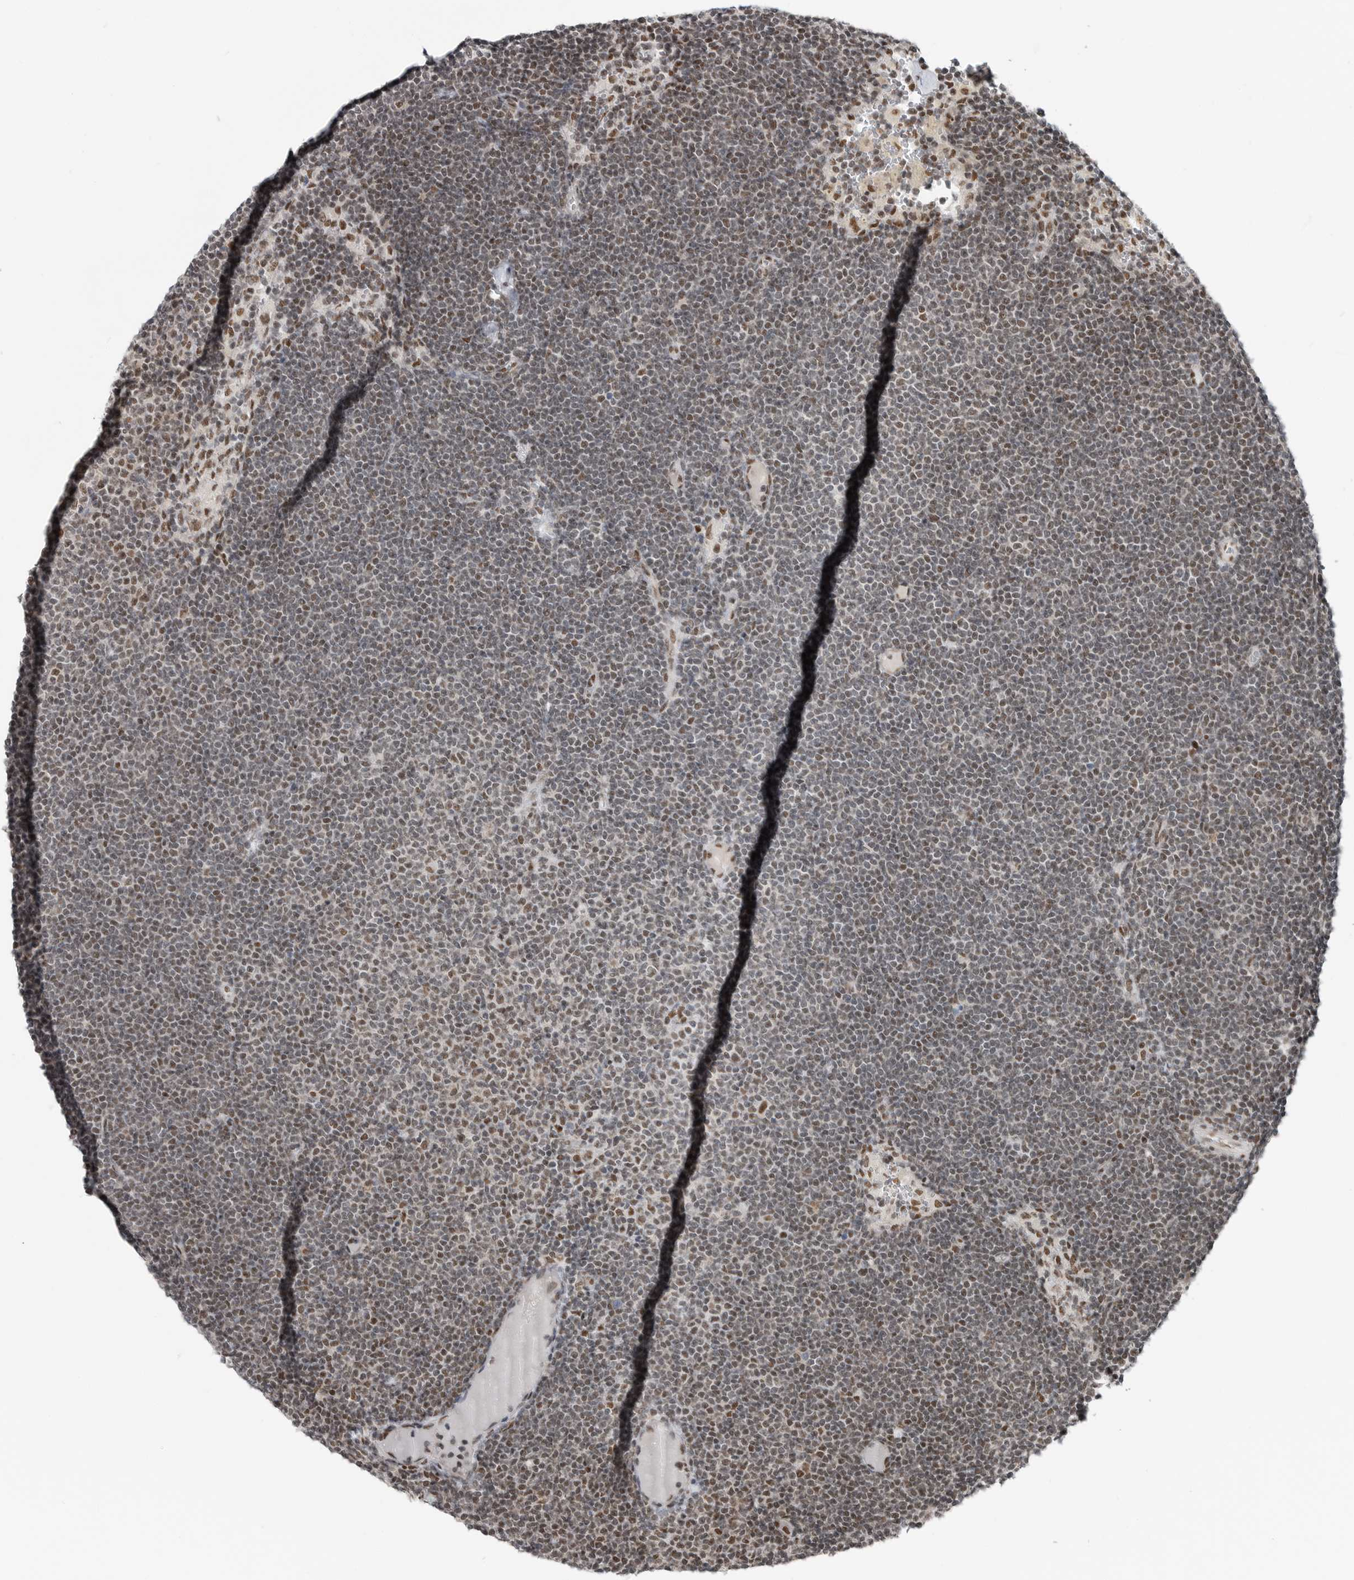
{"staining": {"intensity": "weak", "quantity": "25%-75%", "location": "nuclear"}, "tissue": "lymphoma", "cell_type": "Tumor cells", "image_type": "cancer", "snomed": [{"axis": "morphology", "description": "Malignant lymphoma, non-Hodgkin's type, Low grade"}, {"axis": "topography", "description": "Lymph node"}], "caption": "Human malignant lymphoma, non-Hodgkin's type (low-grade) stained with a brown dye shows weak nuclear positive positivity in approximately 25%-75% of tumor cells.", "gene": "BLZF1", "patient": {"sex": "female", "age": 53}}